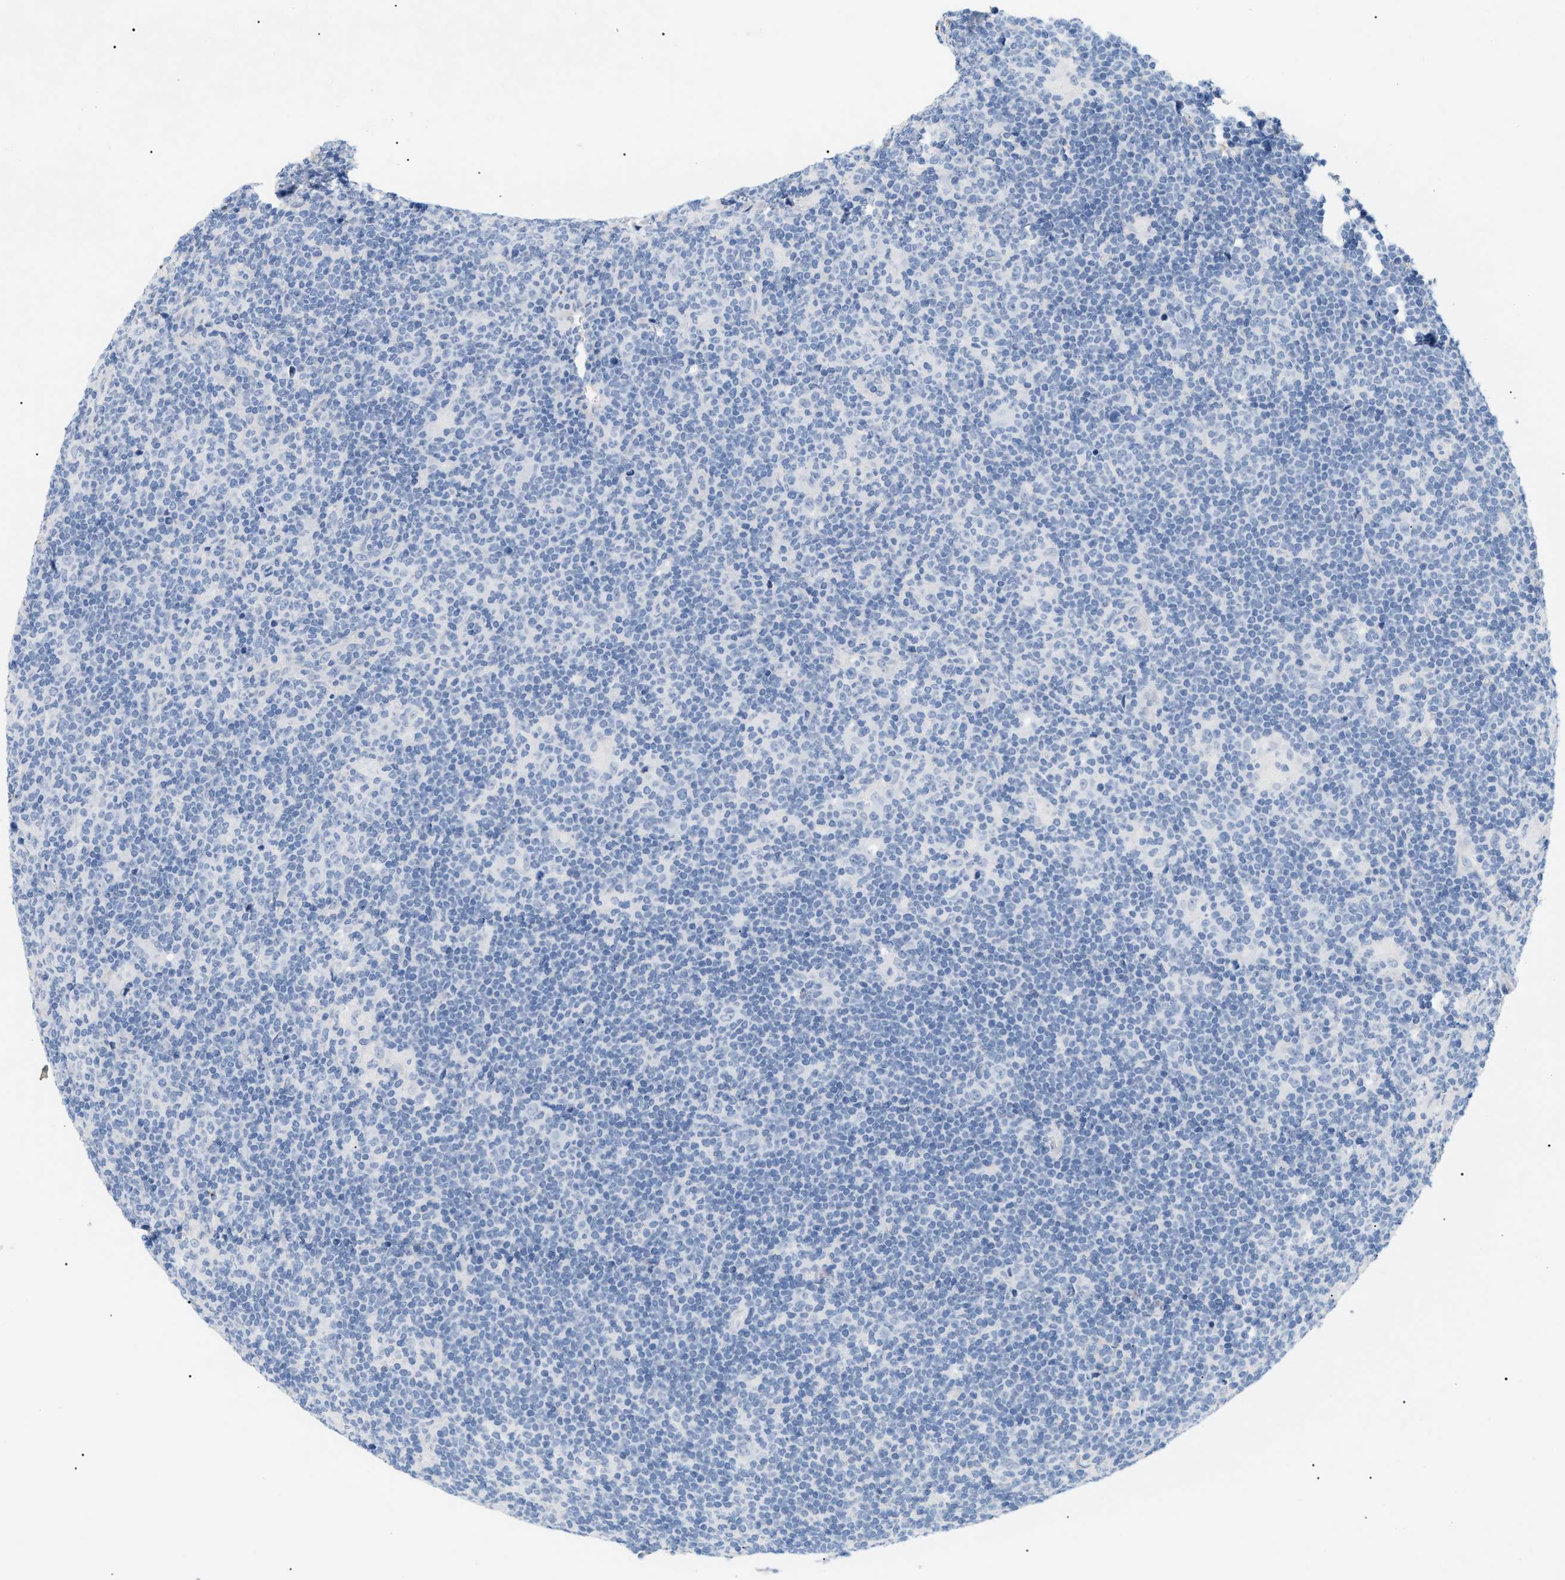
{"staining": {"intensity": "negative", "quantity": "none", "location": "none"}, "tissue": "lymphoma", "cell_type": "Tumor cells", "image_type": "cancer", "snomed": [{"axis": "morphology", "description": "Hodgkin's disease, NOS"}, {"axis": "topography", "description": "Lymph node"}], "caption": "IHC micrograph of human lymphoma stained for a protein (brown), which displays no expression in tumor cells. (DAB (3,3'-diaminobenzidine) immunohistochemistry visualized using brightfield microscopy, high magnification).", "gene": "CFH", "patient": {"sex": "female", "age": 57}}